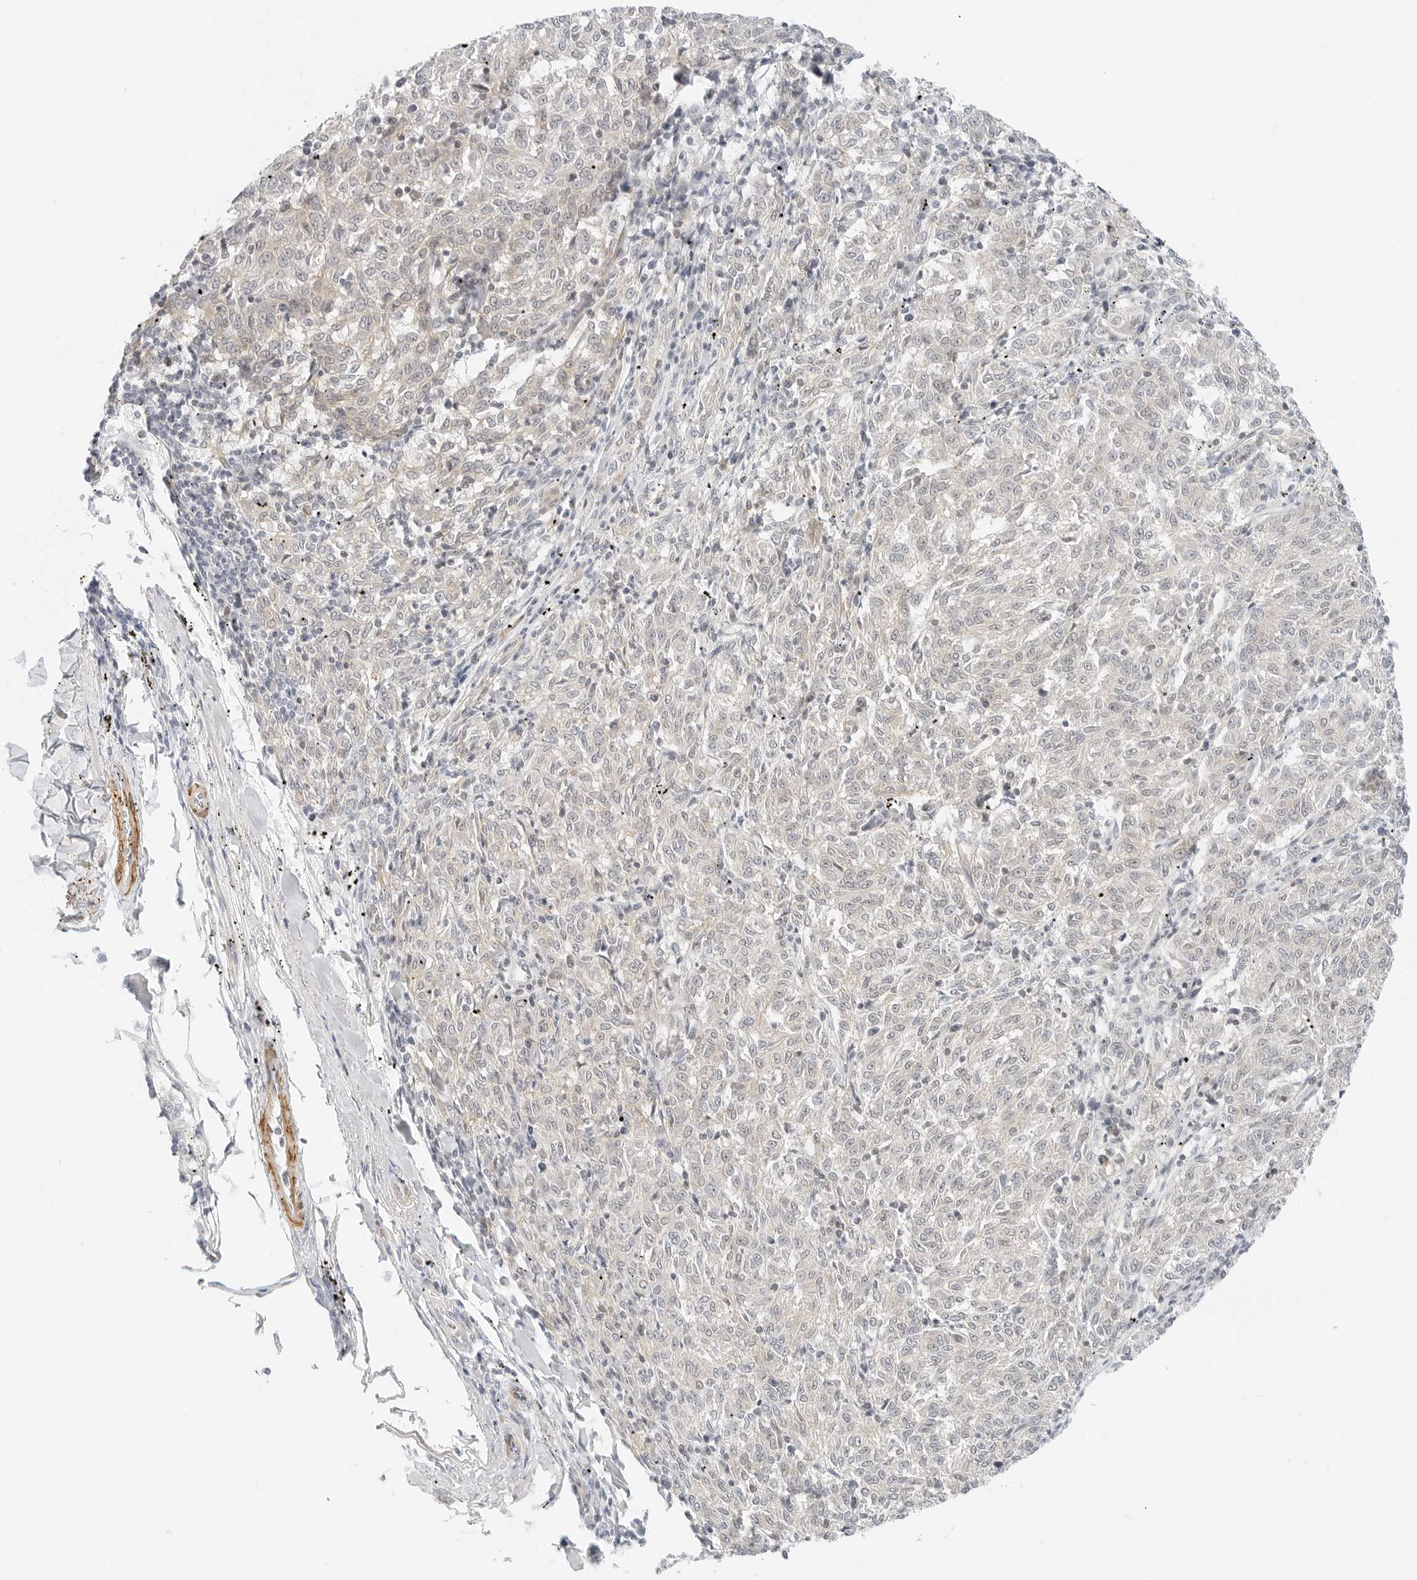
{"staining": {"intensity": "negative", "quantity": "none", "location": "none"}, "tissue": "melanoma", "cell_type": "Tumor cells", "image_type": "cancer", "snomed": [{"axis": "morphology", "description": "Malignant melanoma, NOS"}, {"axis": "topography", "description": "Skin"}], "caption": "Tumor cells are negative for protein expression in human malignant melanoma. (DAB (3,3'-diaminobenzidine) IHC visualized using brightfield microscopy, high magnification).", "gene": "IQCC", "patient": {"sex": "female", "age": 72}}